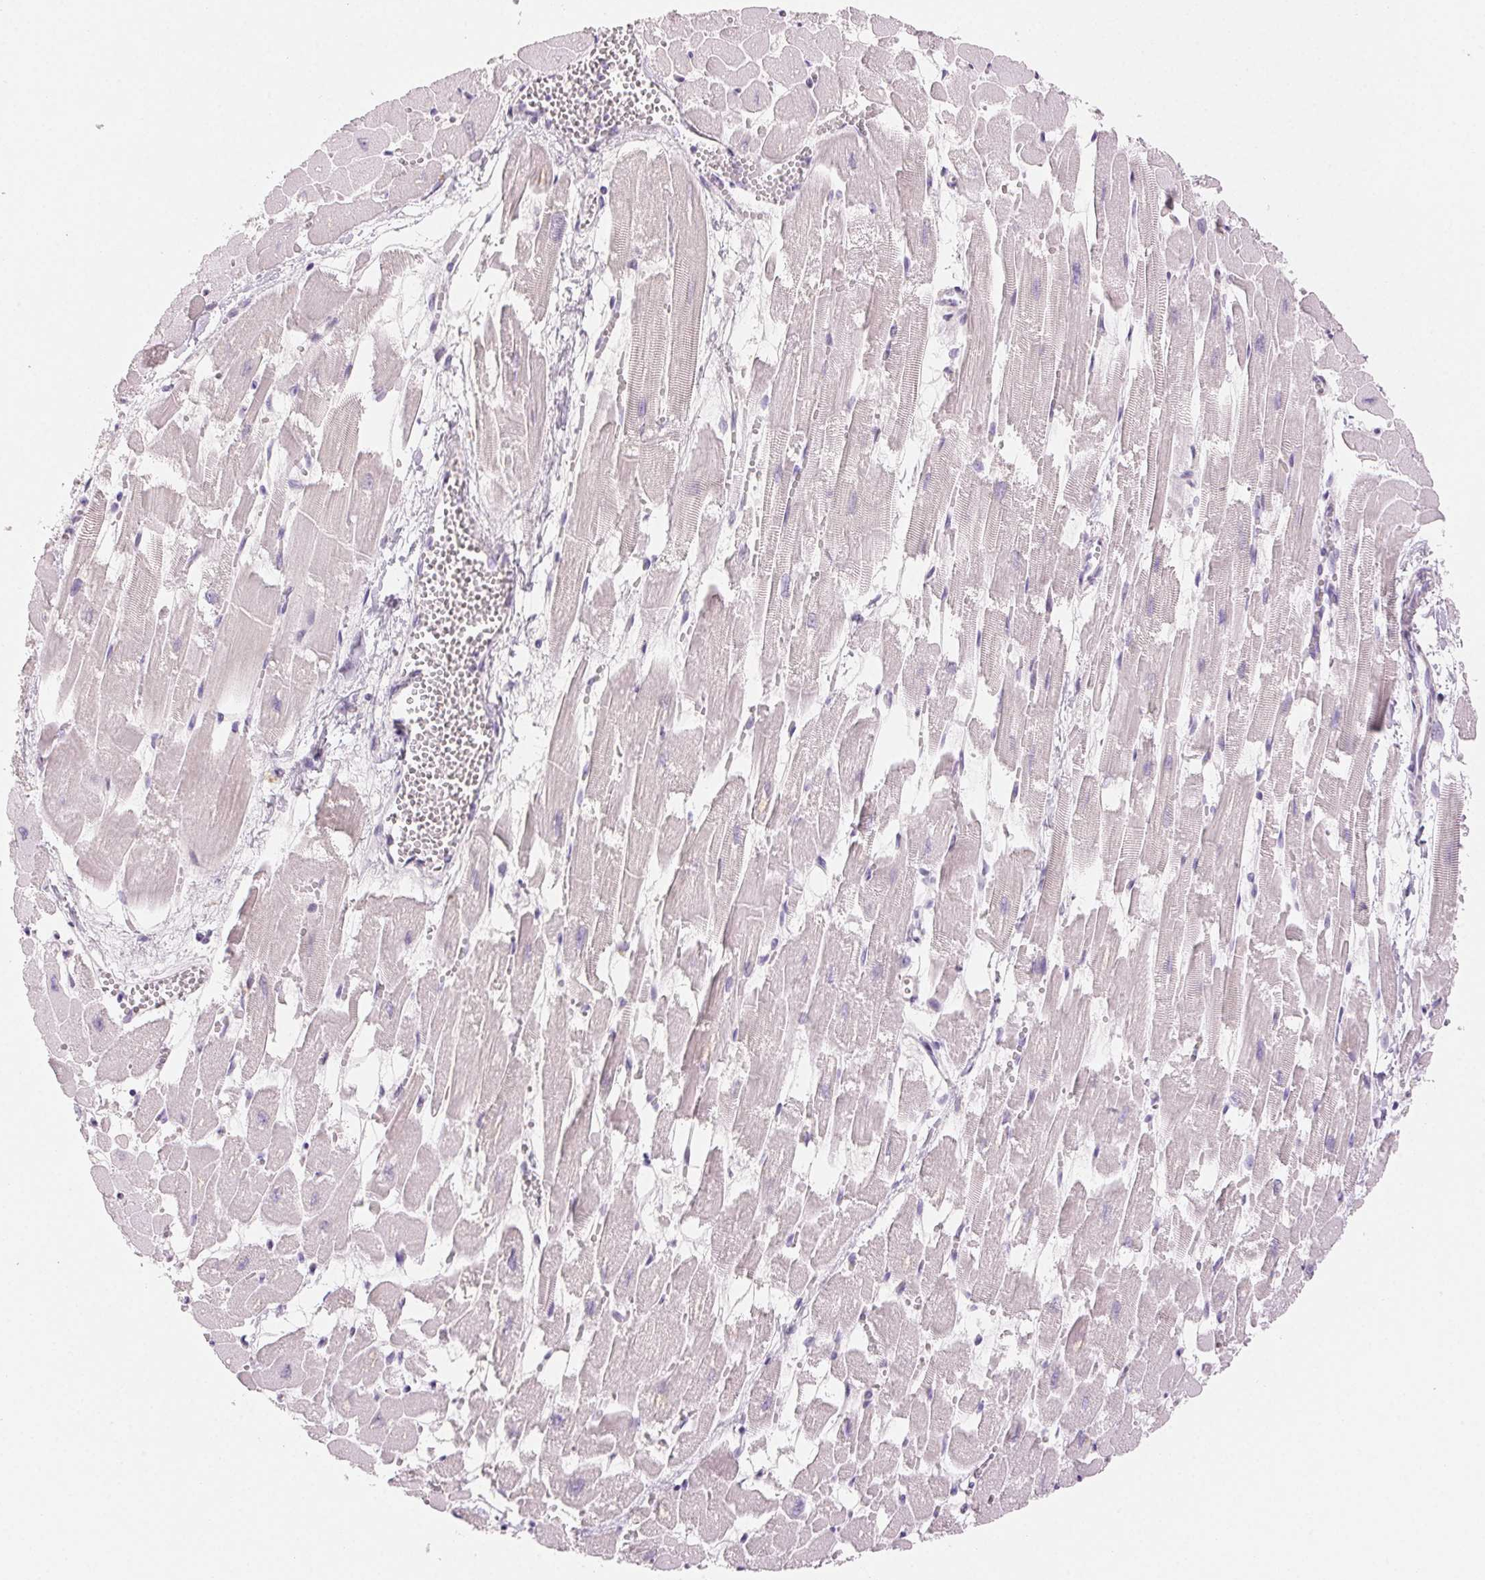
{"staining": {"intensity": "negative", "quantity": "none", "location": "none"}, "tissue": "heart muscle", "cell_type": "Cardiomyocytes", "image_type": "normal", "snomed": [{"axis": "morphology", "description": "Normal tissue, NOS"}, {"axis": "topography", "description": "Heart"}], "caption": "IHC of unremarkable human heart muscle shows no staining in cardiomyocytes. (IHC, brightfield microscopy, high magnification).", "gene": "BPIFB2", "patient": {"sex": "female", "age": 52}}